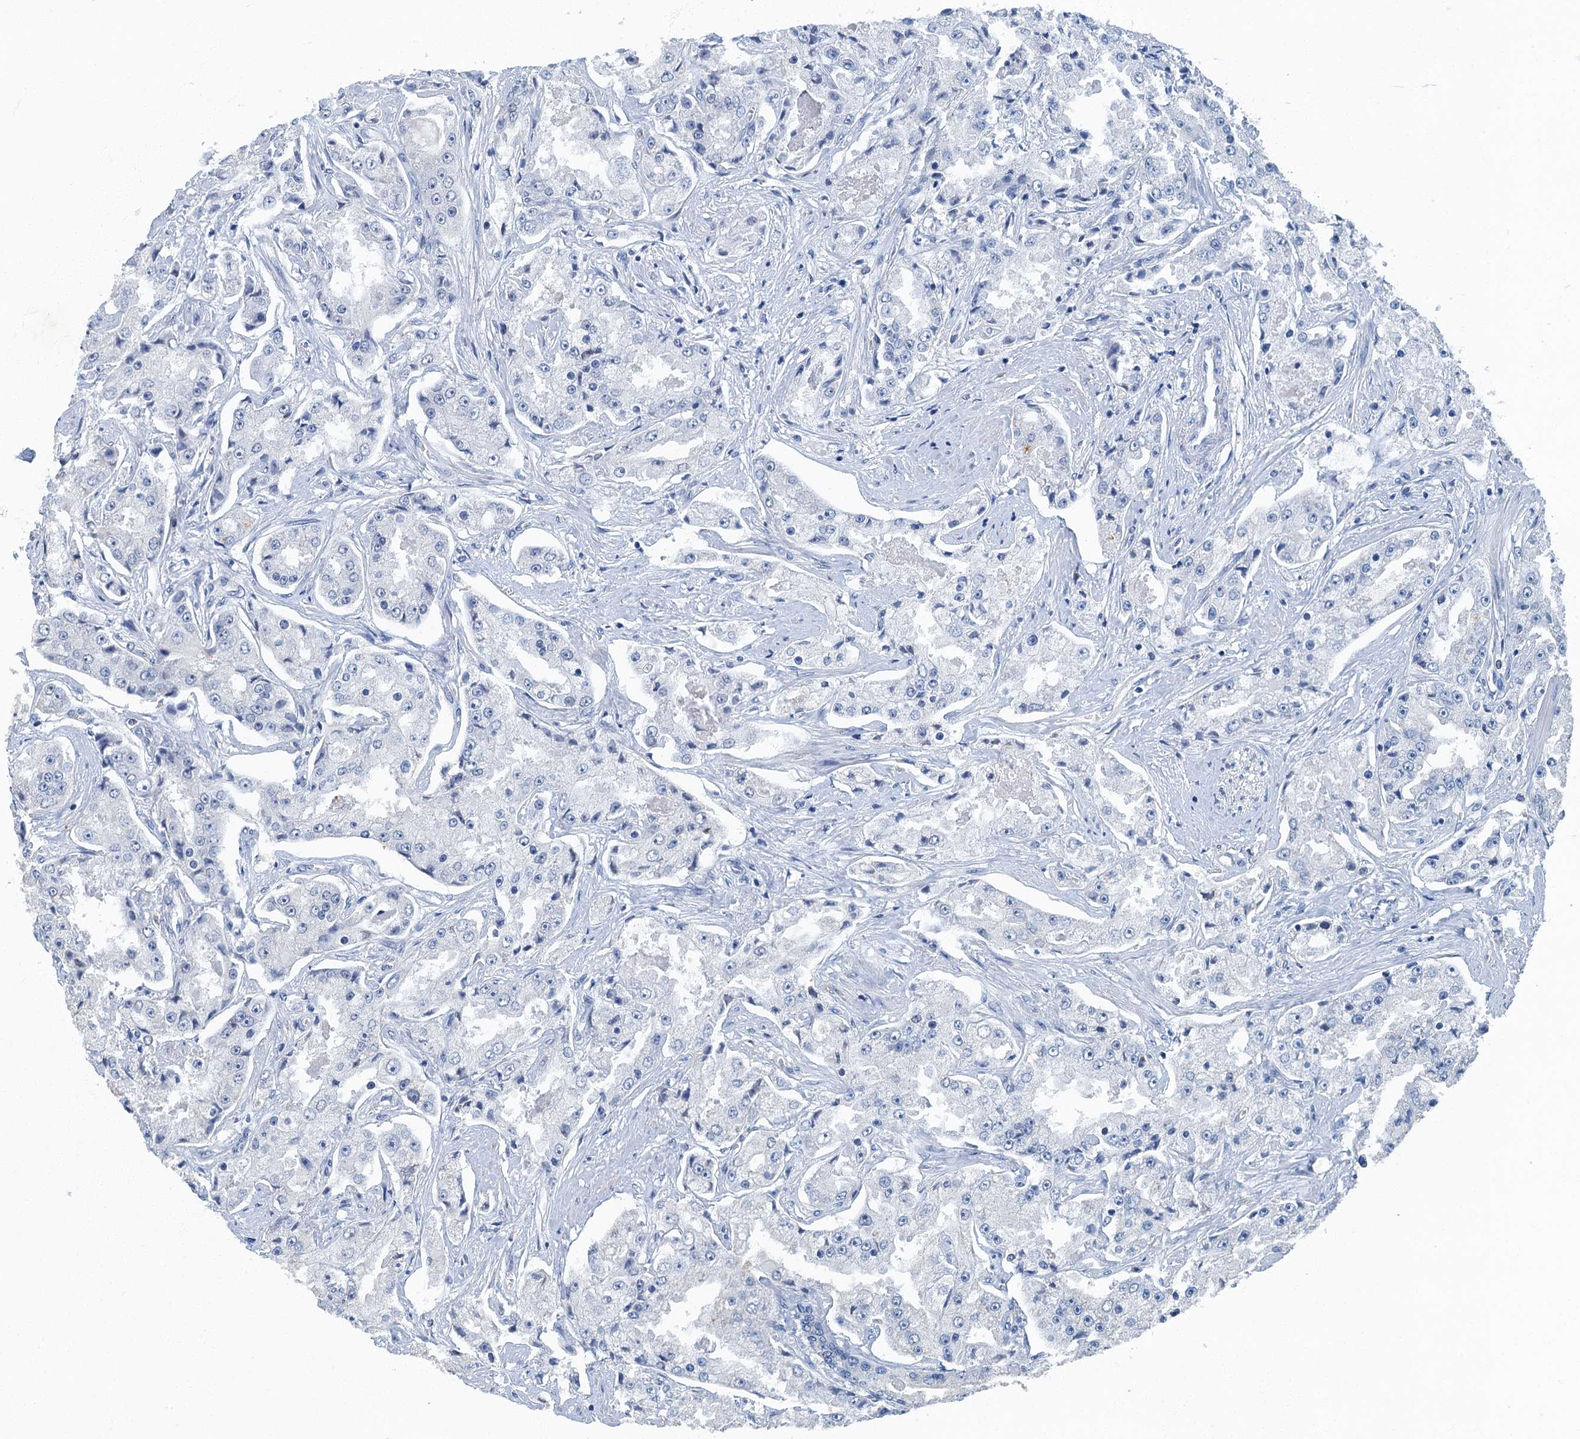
{"staining": {"intensity": "negative", "quantity": "none", "location": "none"}, "tissue": "prostate cancer", "cell_type": "Tumor cells", "image_type": "cancer", "snomed": [{"axis": "morphology", "description": "Adenocarcinoma, High grade"}, {"axis": "topography", "description": "Prostate"}], "caption": "Tumor cells show no significant protein positivity in prostate cancer (high-grade adenocarcinoma). The staining was performed using DAB (3,3'-diaminobenzidine) to visualize the protein expression in brown, while the nuclei were stained in blue with hematoxylin (Magnification: 20x).", "gene": "GADL1", "patient": {"sex": "male", "age": 73}}